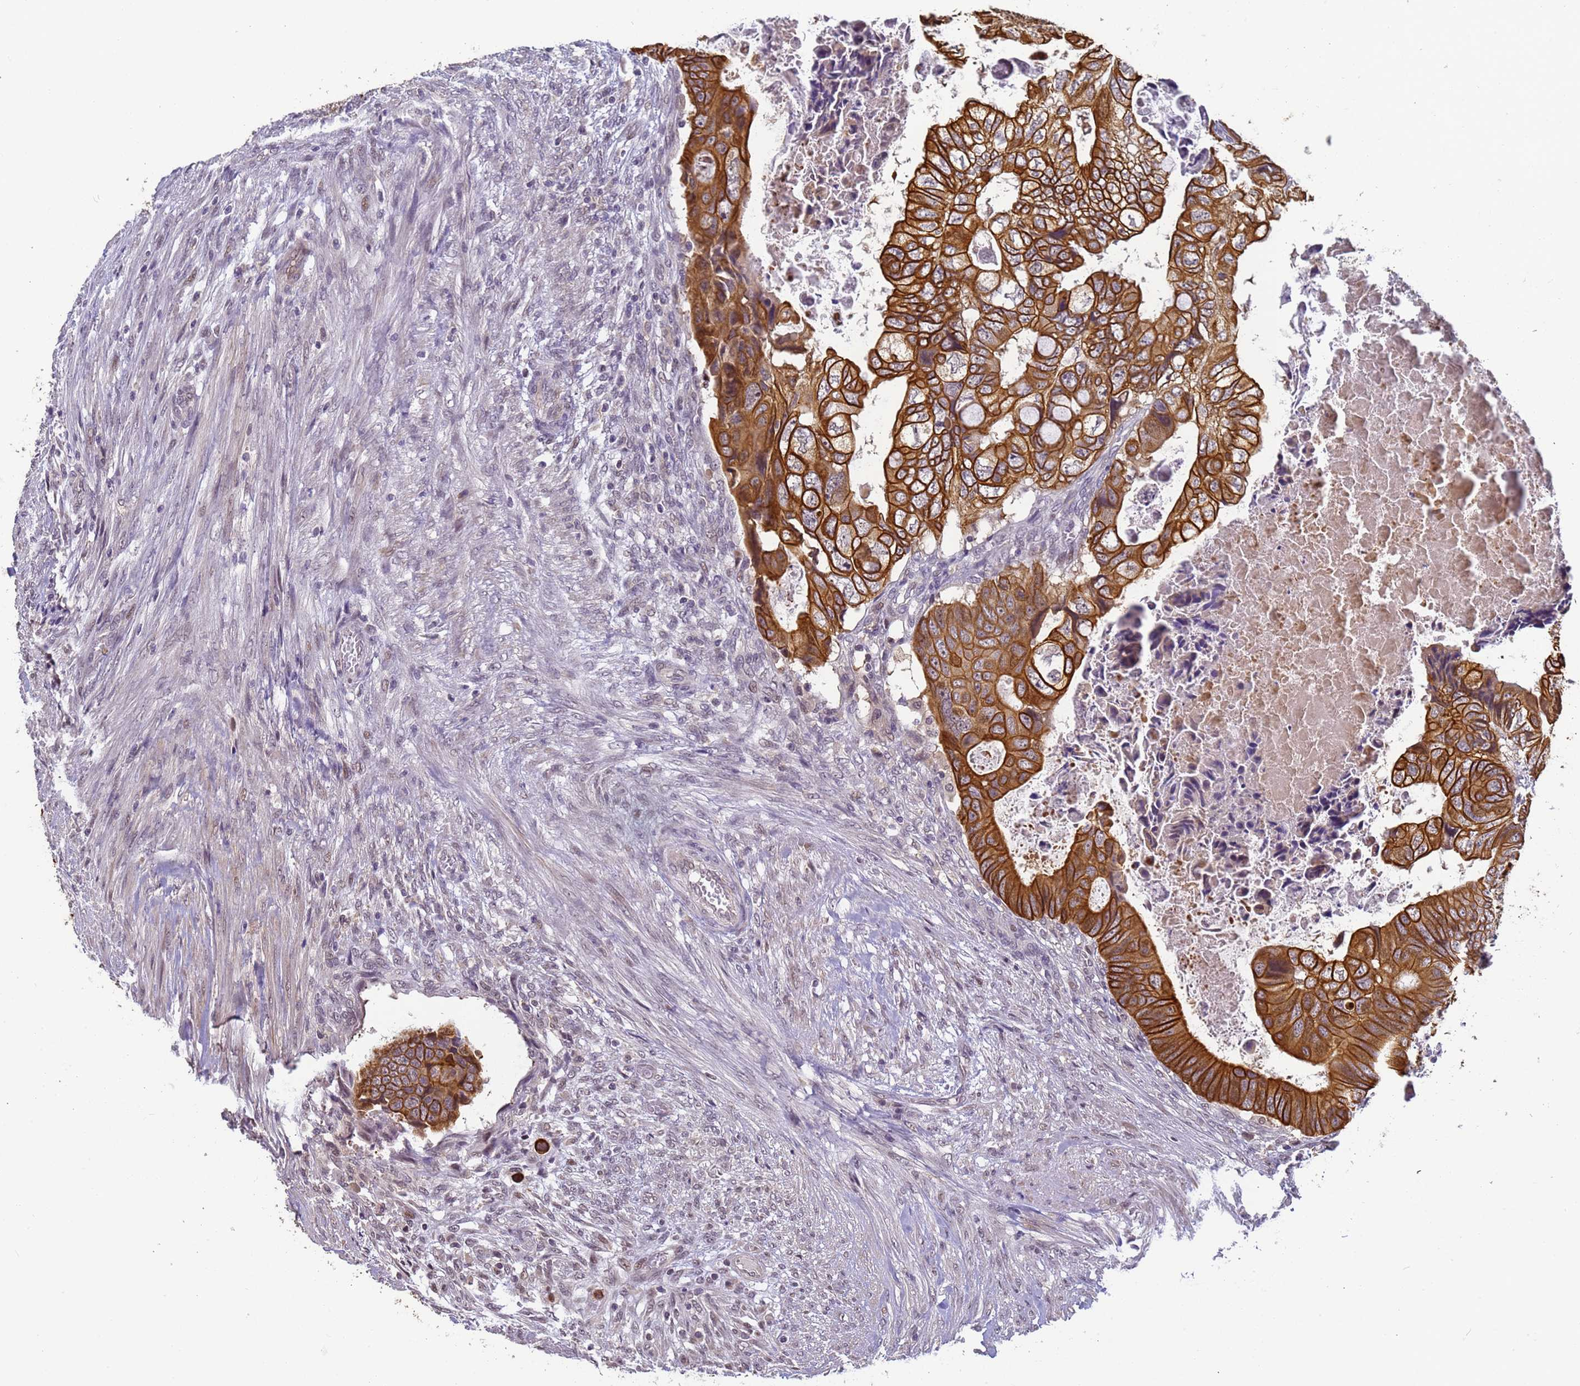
{"staining": {"intensity": "strong", "quantity": ">75%", "location": "cytoplasmic/membranous"}, "tissue": "colorectal cancer", "cell_type": "Tumor cells", "image_type": "cancer", "snomed": [{"axis": "morphology", "description": "Adenocarcinoma, NOS"}, {"axis": "topography", "description": "Rectum"}], "caption": "Brown immunohistochemical staining in colorectal cancer exhibits strong cytoplasmic/membranous positivity in approximately >75% of tumor cells.", "gene": "VWA3A", "patient": {"sex": "female", "age": 78}}